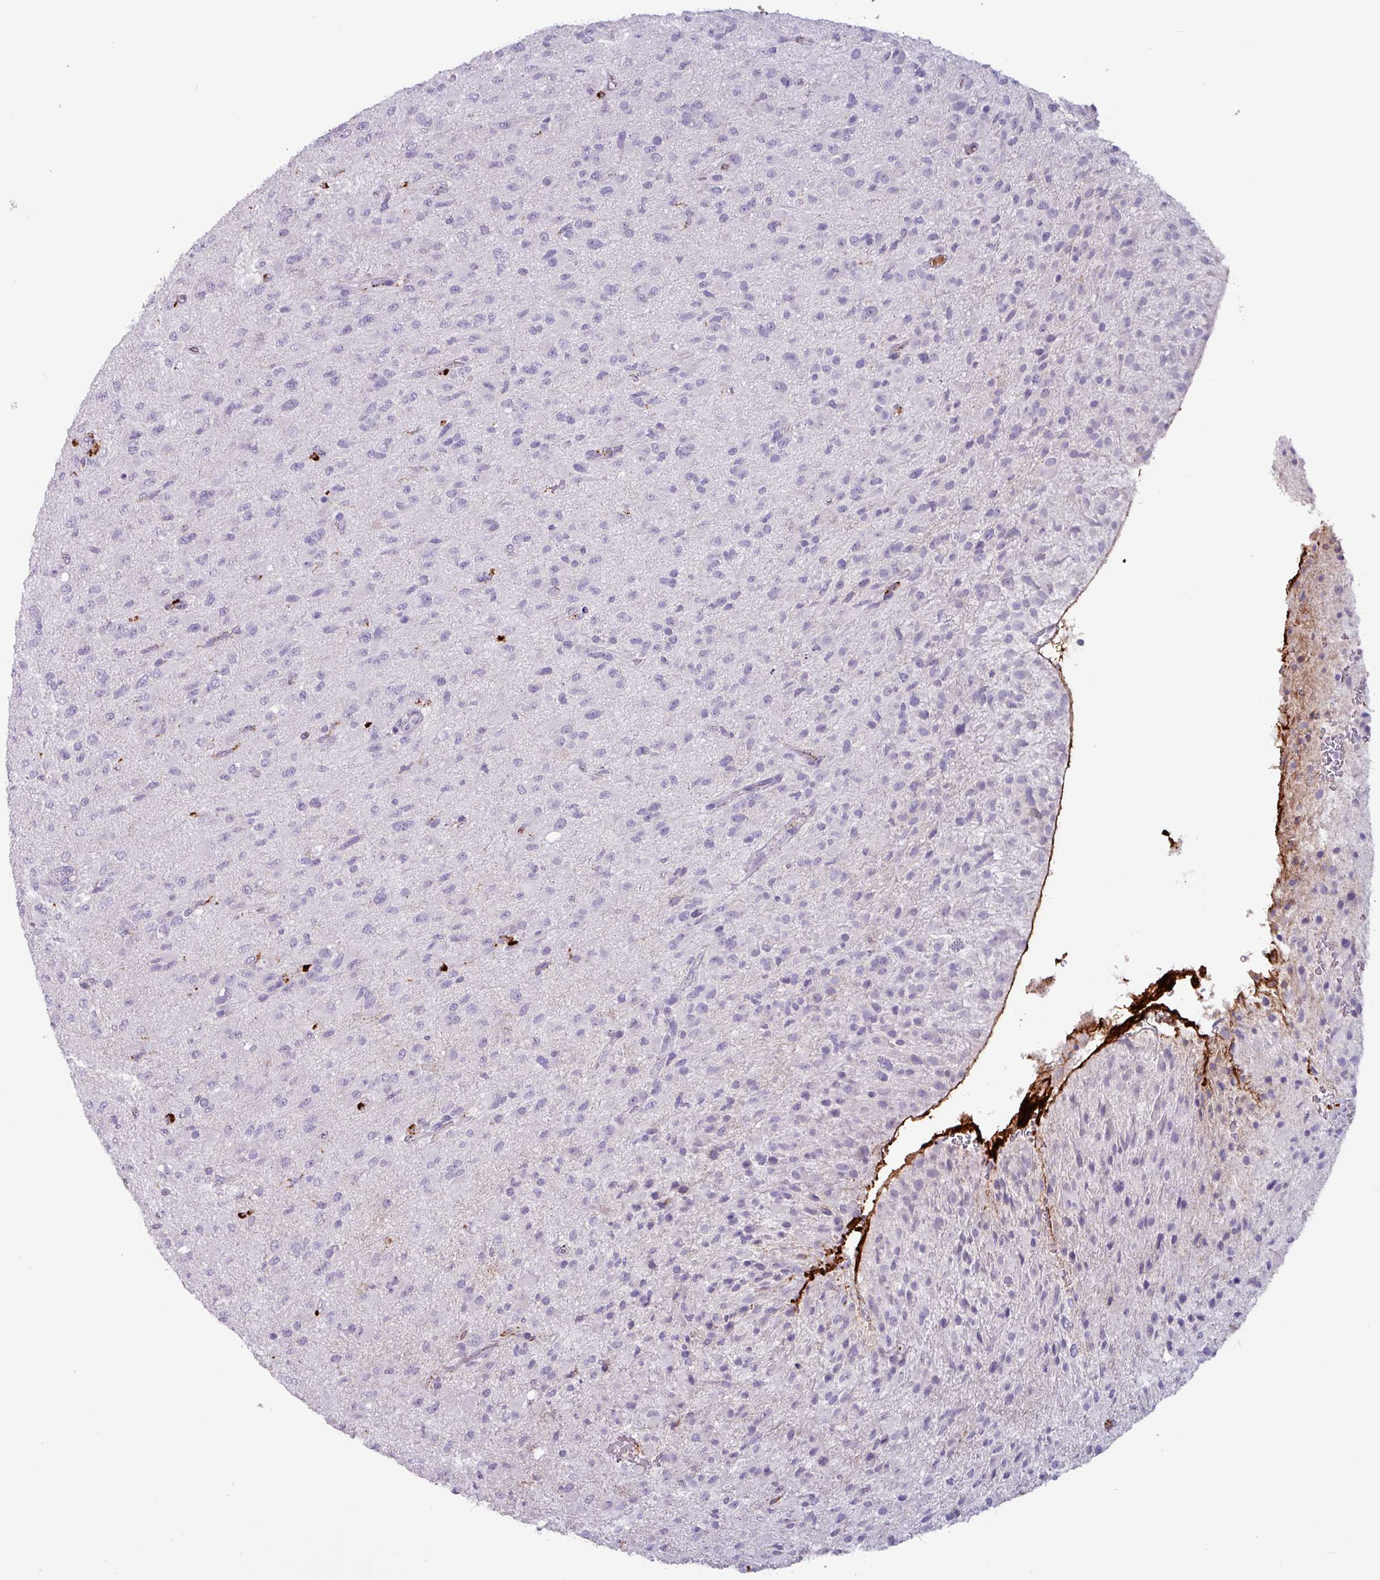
{"staining": {"intensity": "negative", "quantity": "none", "location": "none"}, "tissue": "glioma", "cell_type": "Tumor cells", "image_type": "cancer", "snomed": [{"axis": "morphology", "description": "Glioma, malignant, Low grade"}, {"axis": "topography", "description": "Brain"}], "caption": "Glioma was stained to show a protein in brown. There is no significant staining in tumor cells.", "gene": "PLIN2", "patient": {"sex": "male", "age": 65}}